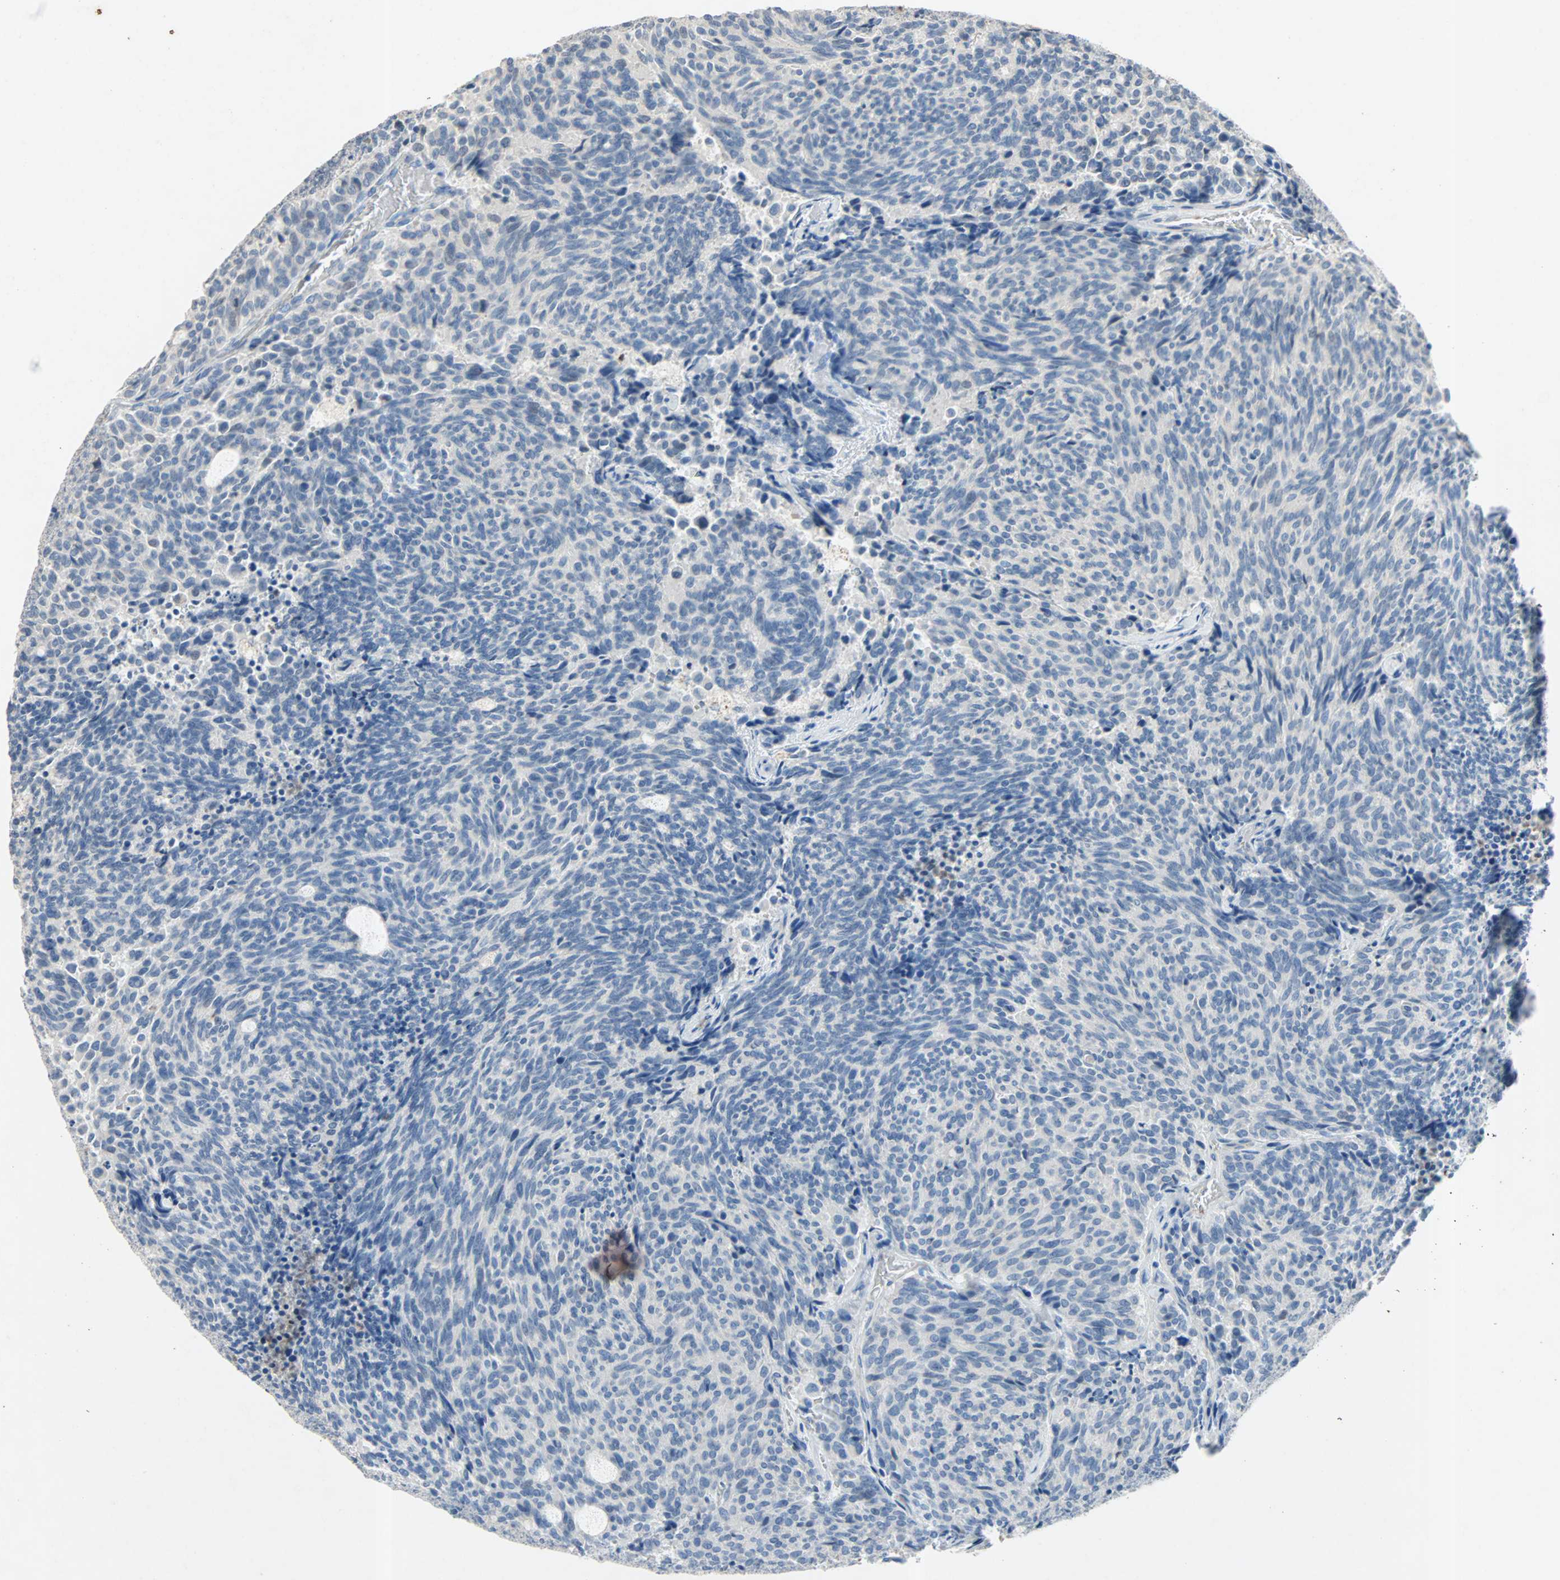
{"staining": {"intensity": "negative", "quantity": "none", "location": "none"}, "tissue": "carcinoid", "cell_type": "Tumor cells", "image_type": "cancer", "snomed": [{"axis": "morphology", "description": "Carcinoid, malignant, NOS"}, {"axis": "topography", "description": "Pancreas"}], "caption": "Histopathology image shows no significant protein staining in tumor cells of carcinoid (malignant).", "gene": "PCDHB2", "patient": {"sex": "female", "age": 54}}